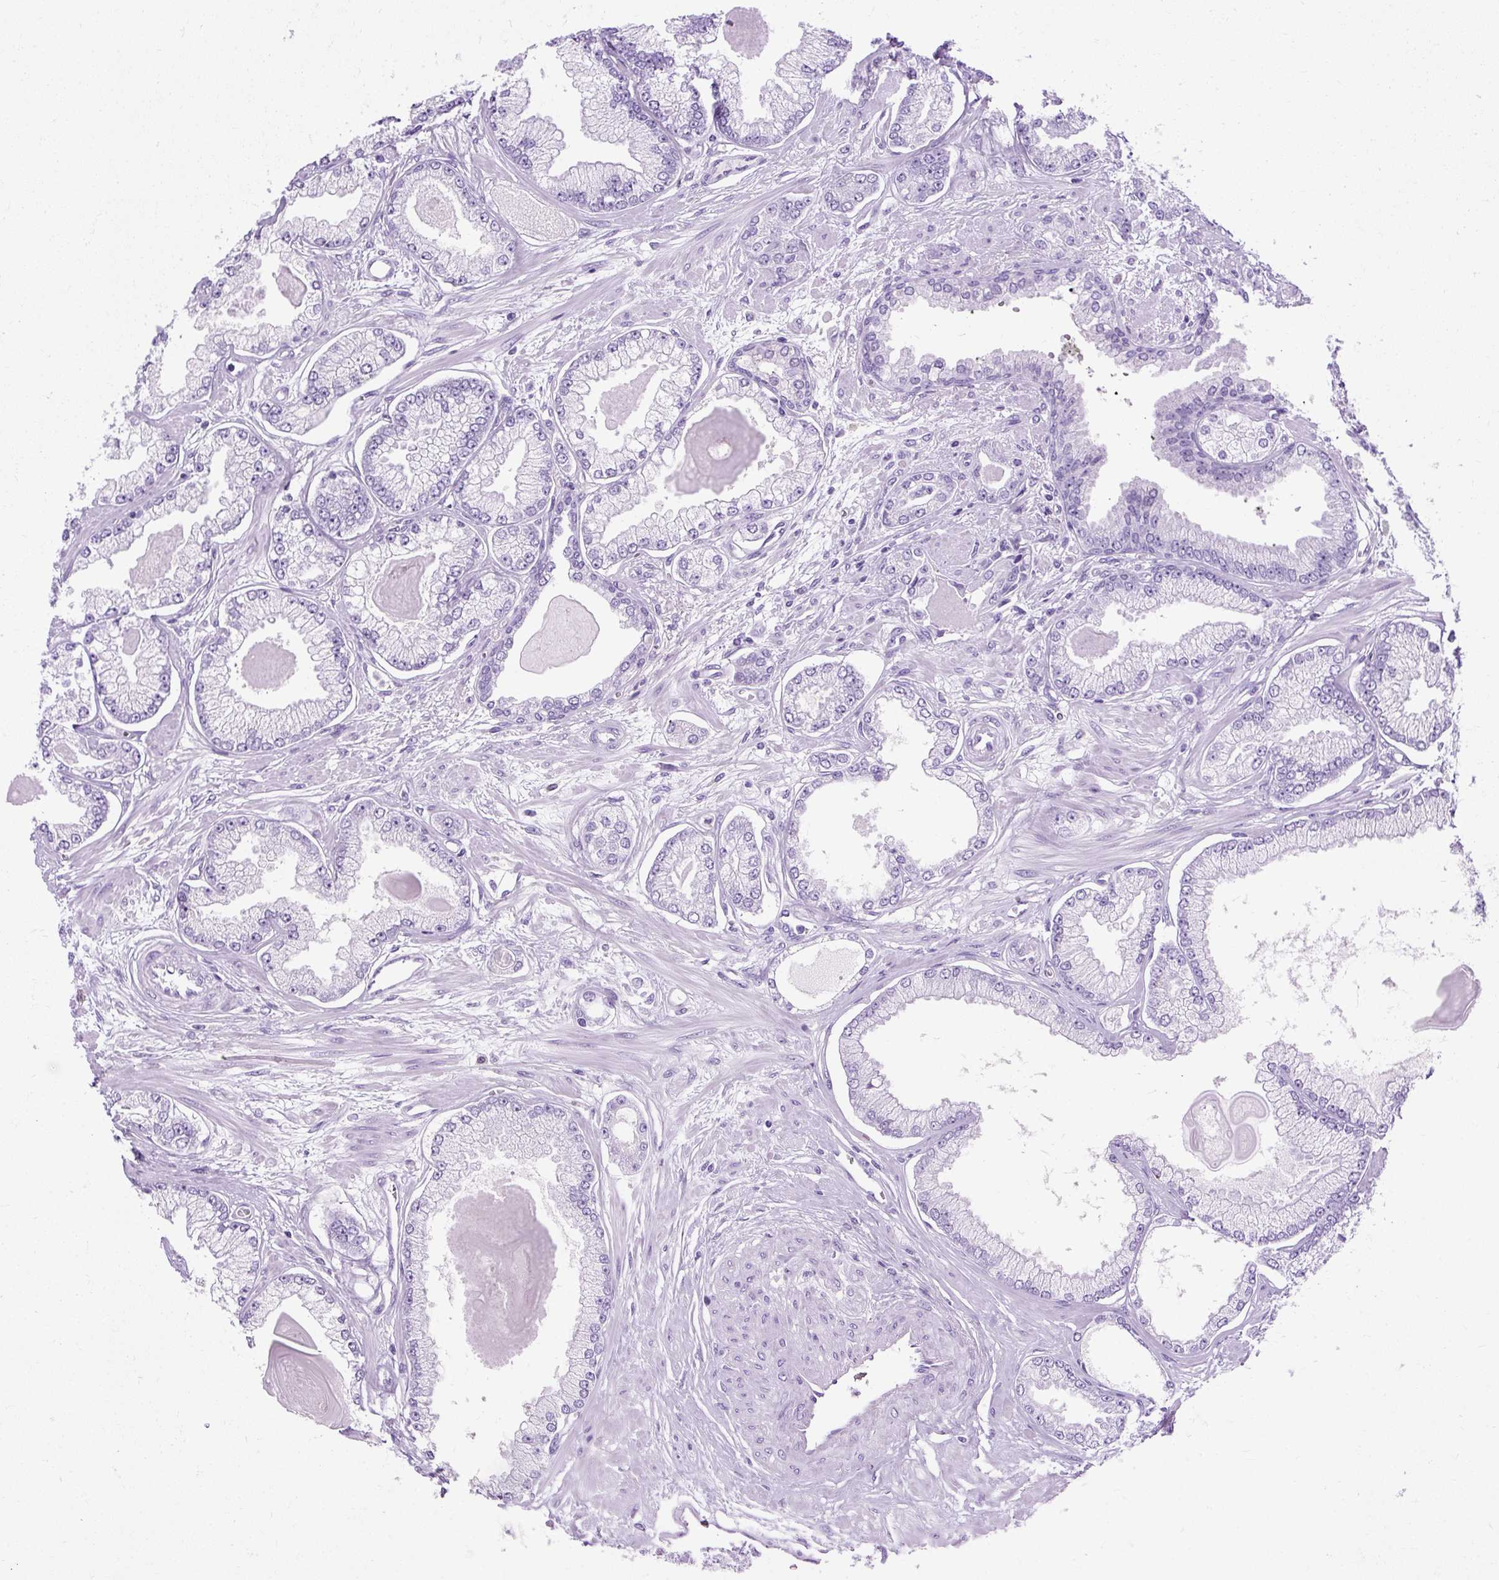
{"staining": {"intensity": "negative", "quantity": "none", "location": "none"}, "tissue": "prostate cancer", "cell_type": "Tumor cells", "image_type": "cancer", "snomed": [{"axis": "morphology", "description": "Adenocarcinoma, Low grade"}, {"axis": "topography", "description": "Prostate"}], "caption": "An image of human low-grade adenocarcinoma (prostate) is negative for staining in tumor cells.", "gene": "PVALB", "patient": {"sex": "male", "age": 64}}